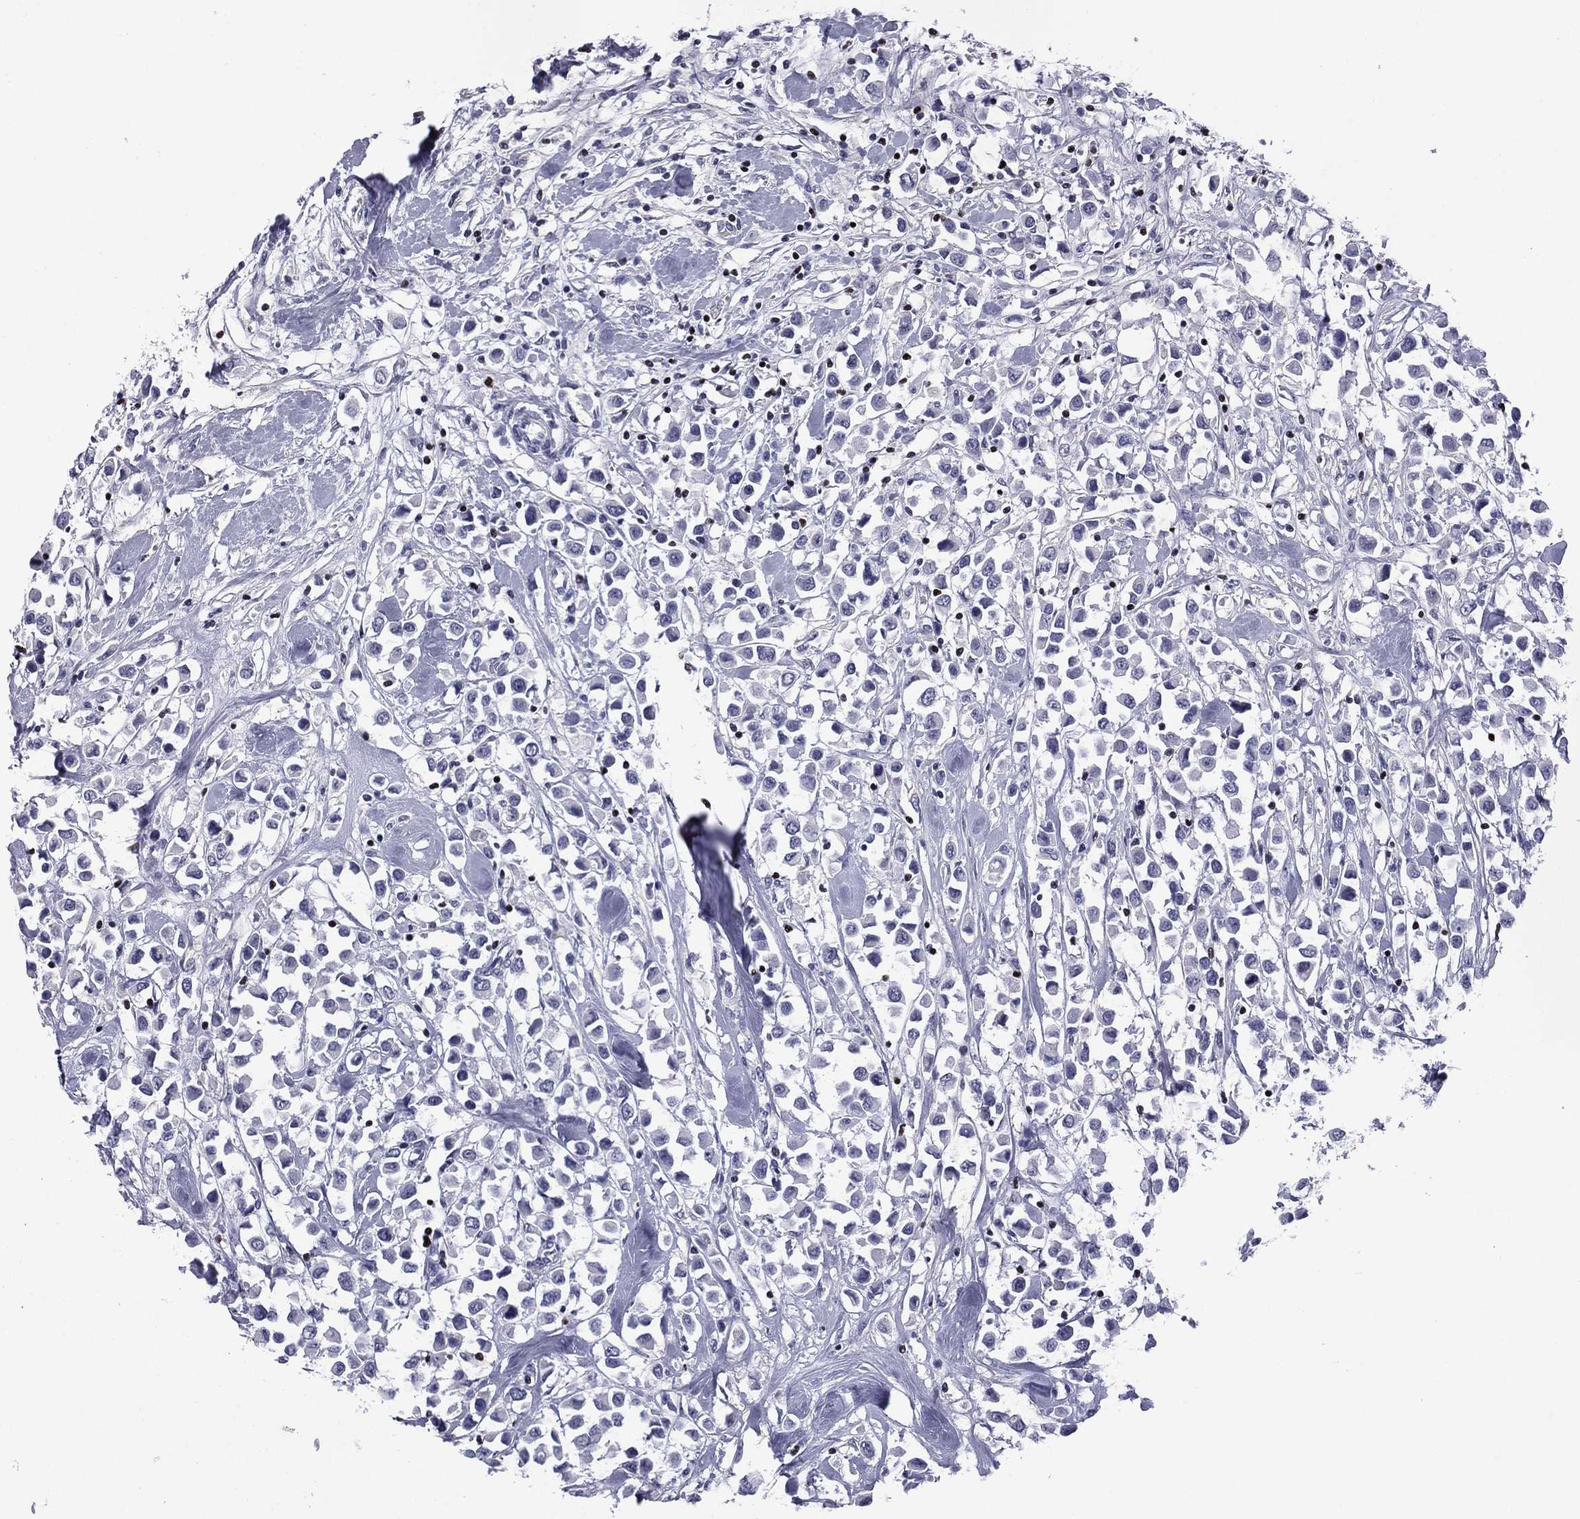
{"staining": {"intensity": "negative", "quantity": "none", "location": "none"}, "tissue": "breast cancer", "cell_type": "Tumor cells", "image_type": "cancer", "snomed": [{"axis": "morphology", "description": "Duct carcinoma"}, {"axis": "topography", "description": "Breast"}], "caption": "Tumor cells show no significant protein expression in breast cancer (intraductal carcinoma).", "gene": "IKZF3", "patient": {"sex": "female", "age": 61}}